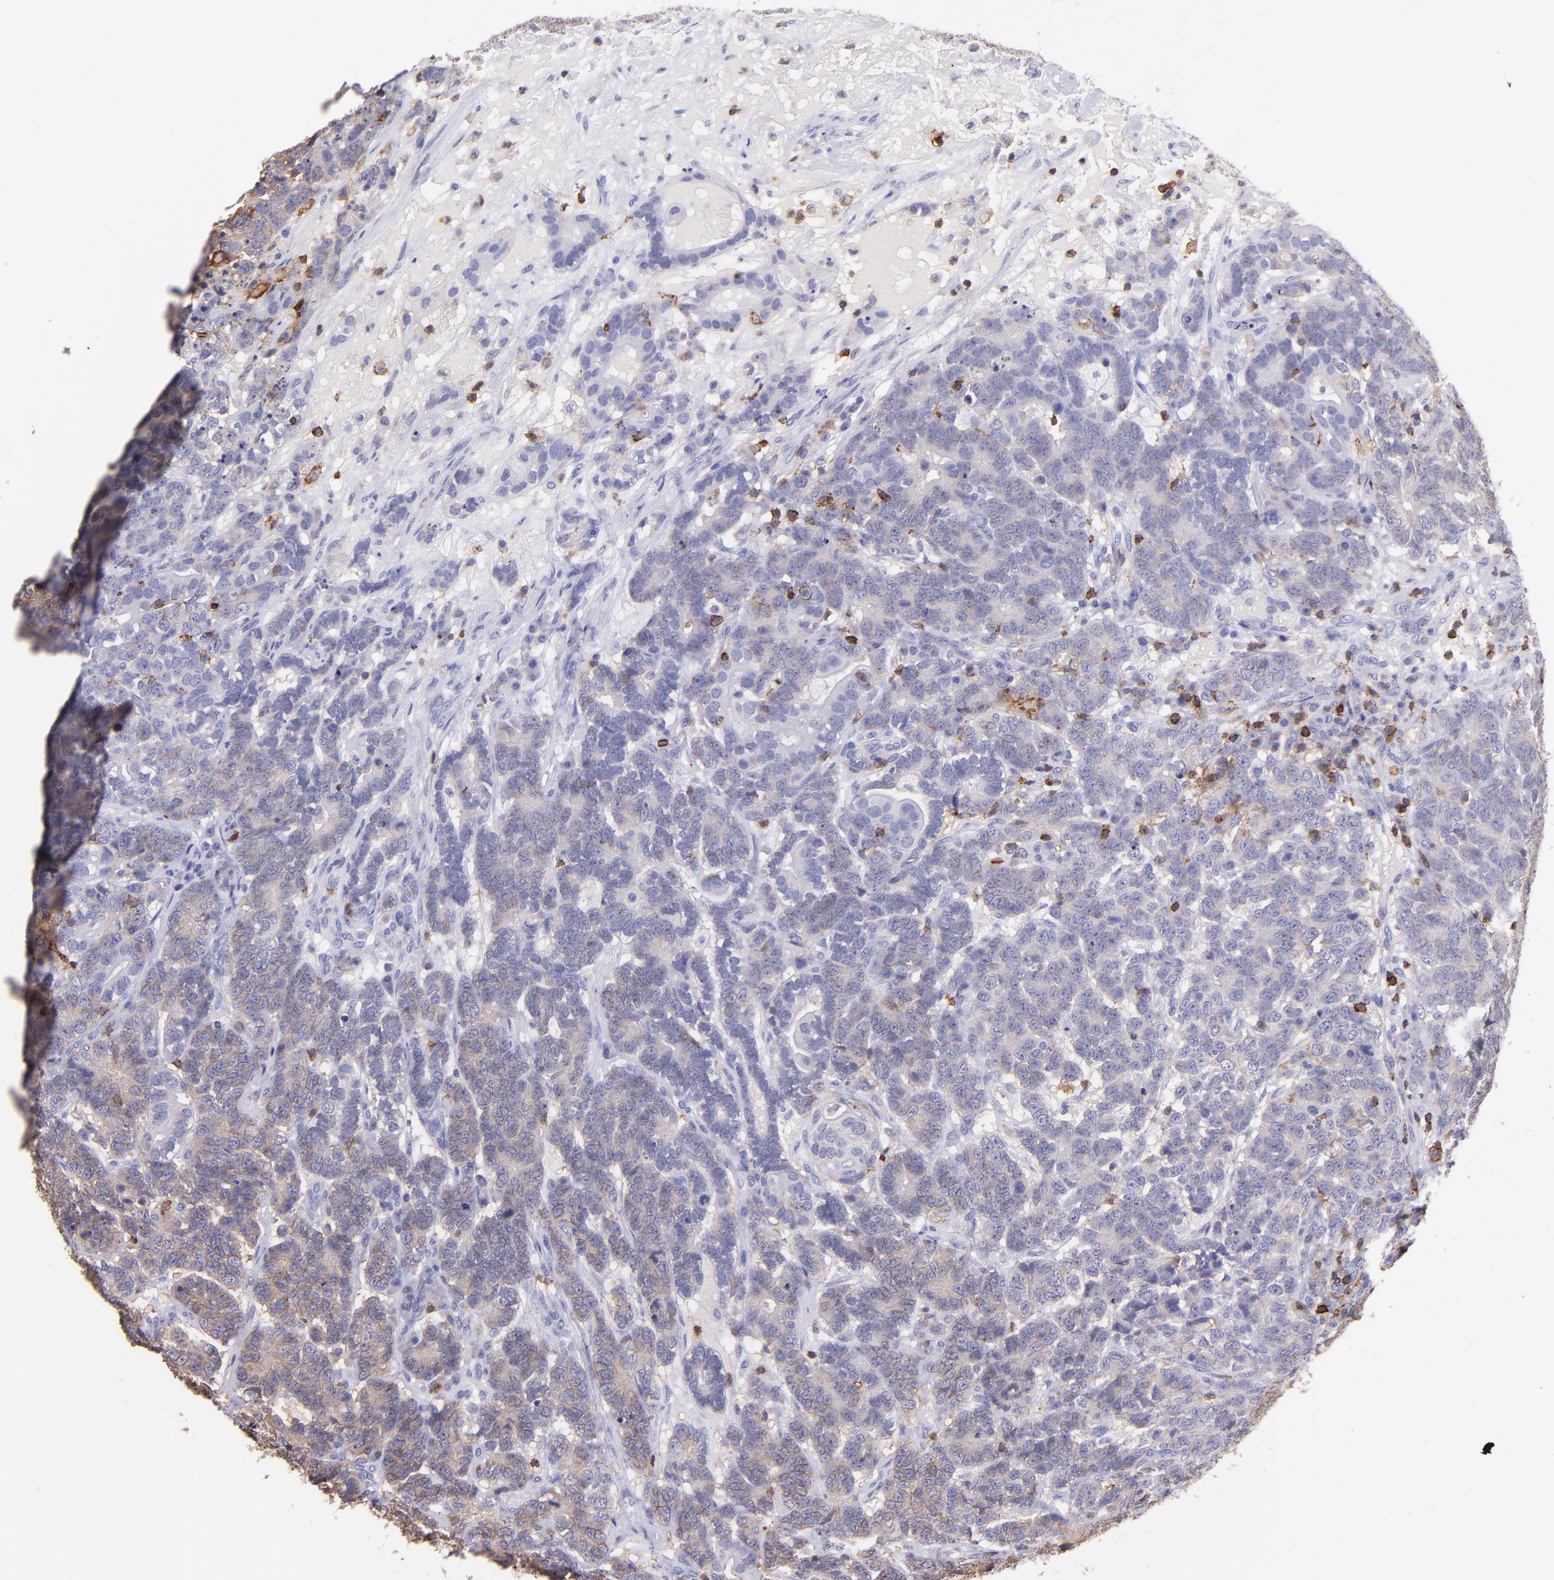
{"staining": {"intensity": "weak", "quantity": "<25%", "location": "cytoplasmic/membranous"}, "tissue": "testis cancer", "cell_type": "Tumor cells", "image_type": "cancer", "snomed": [{"axis": "morphology", "description": "Carcinoma, Embryonal, NOS"}, {"axis": "topography", "description": "Testis"}], "caption": "This is an immunohistochemistry histopathology image of human embryonal carcinoma (testis). There is no staining in tumor cells.", "gene": "SPN", "patient": {"sex": "male", "age": 26}}